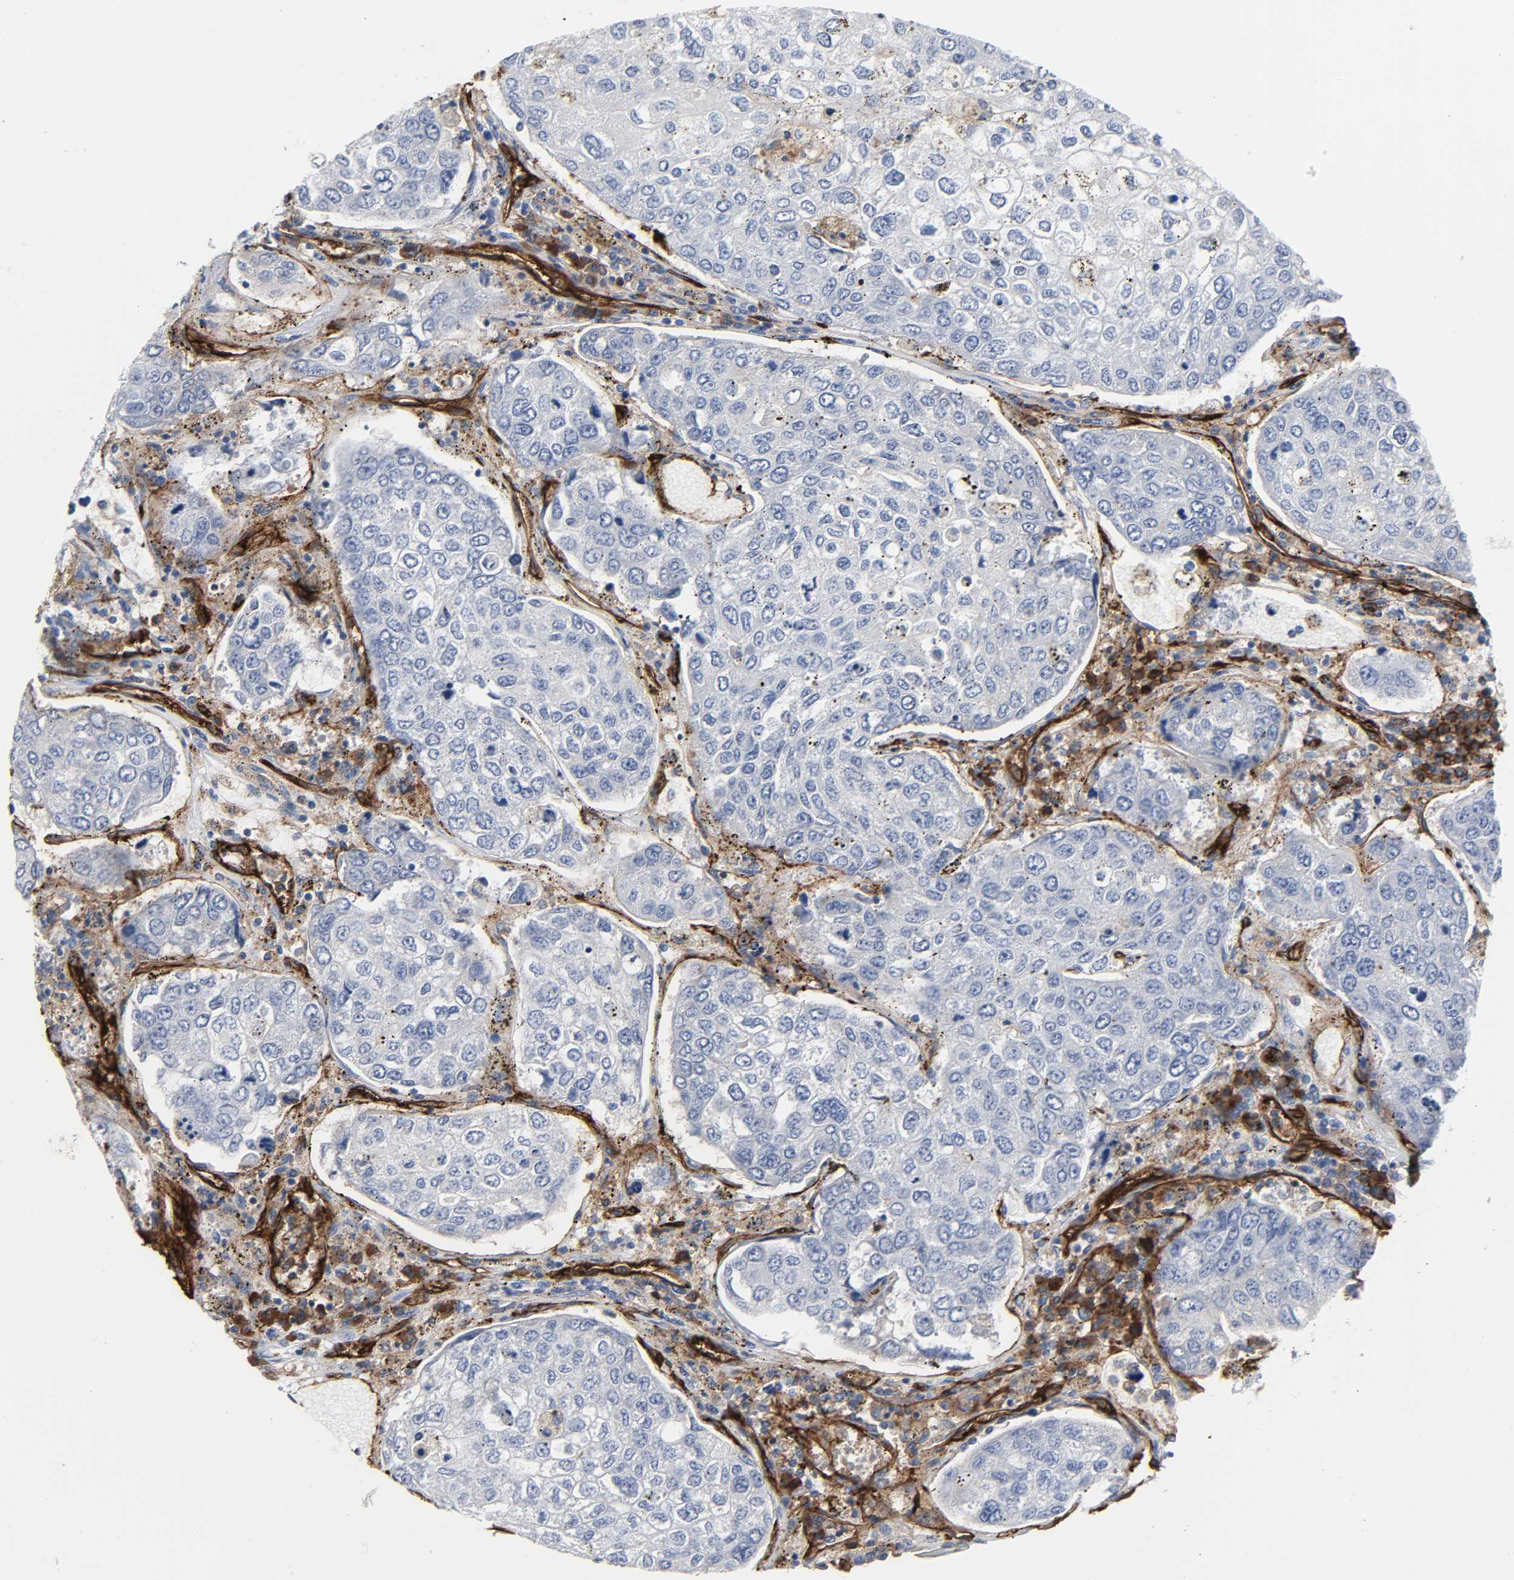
{"staining": {"intensity": "negative", "quantity": "none", "location": "none"}, "tissue": "urothelial cancer", "cell_type": "Tumor cells", "image_type": "cancer", "snomed": [{"axis": "morphology", "description": "Urothelial carcinoma, High grade"}, {"axis": "topography", "description": "Lymph node"}, {"axis": "topography", "description": "Urinary bladder"}], "caption": "The immunohistochemistry (IHC) histopathology image has no significant positivity in tumor cells of urothelial cancer tissue.", "gene": "PECAM1", "patient": {"sex": "male", "age": 51}}